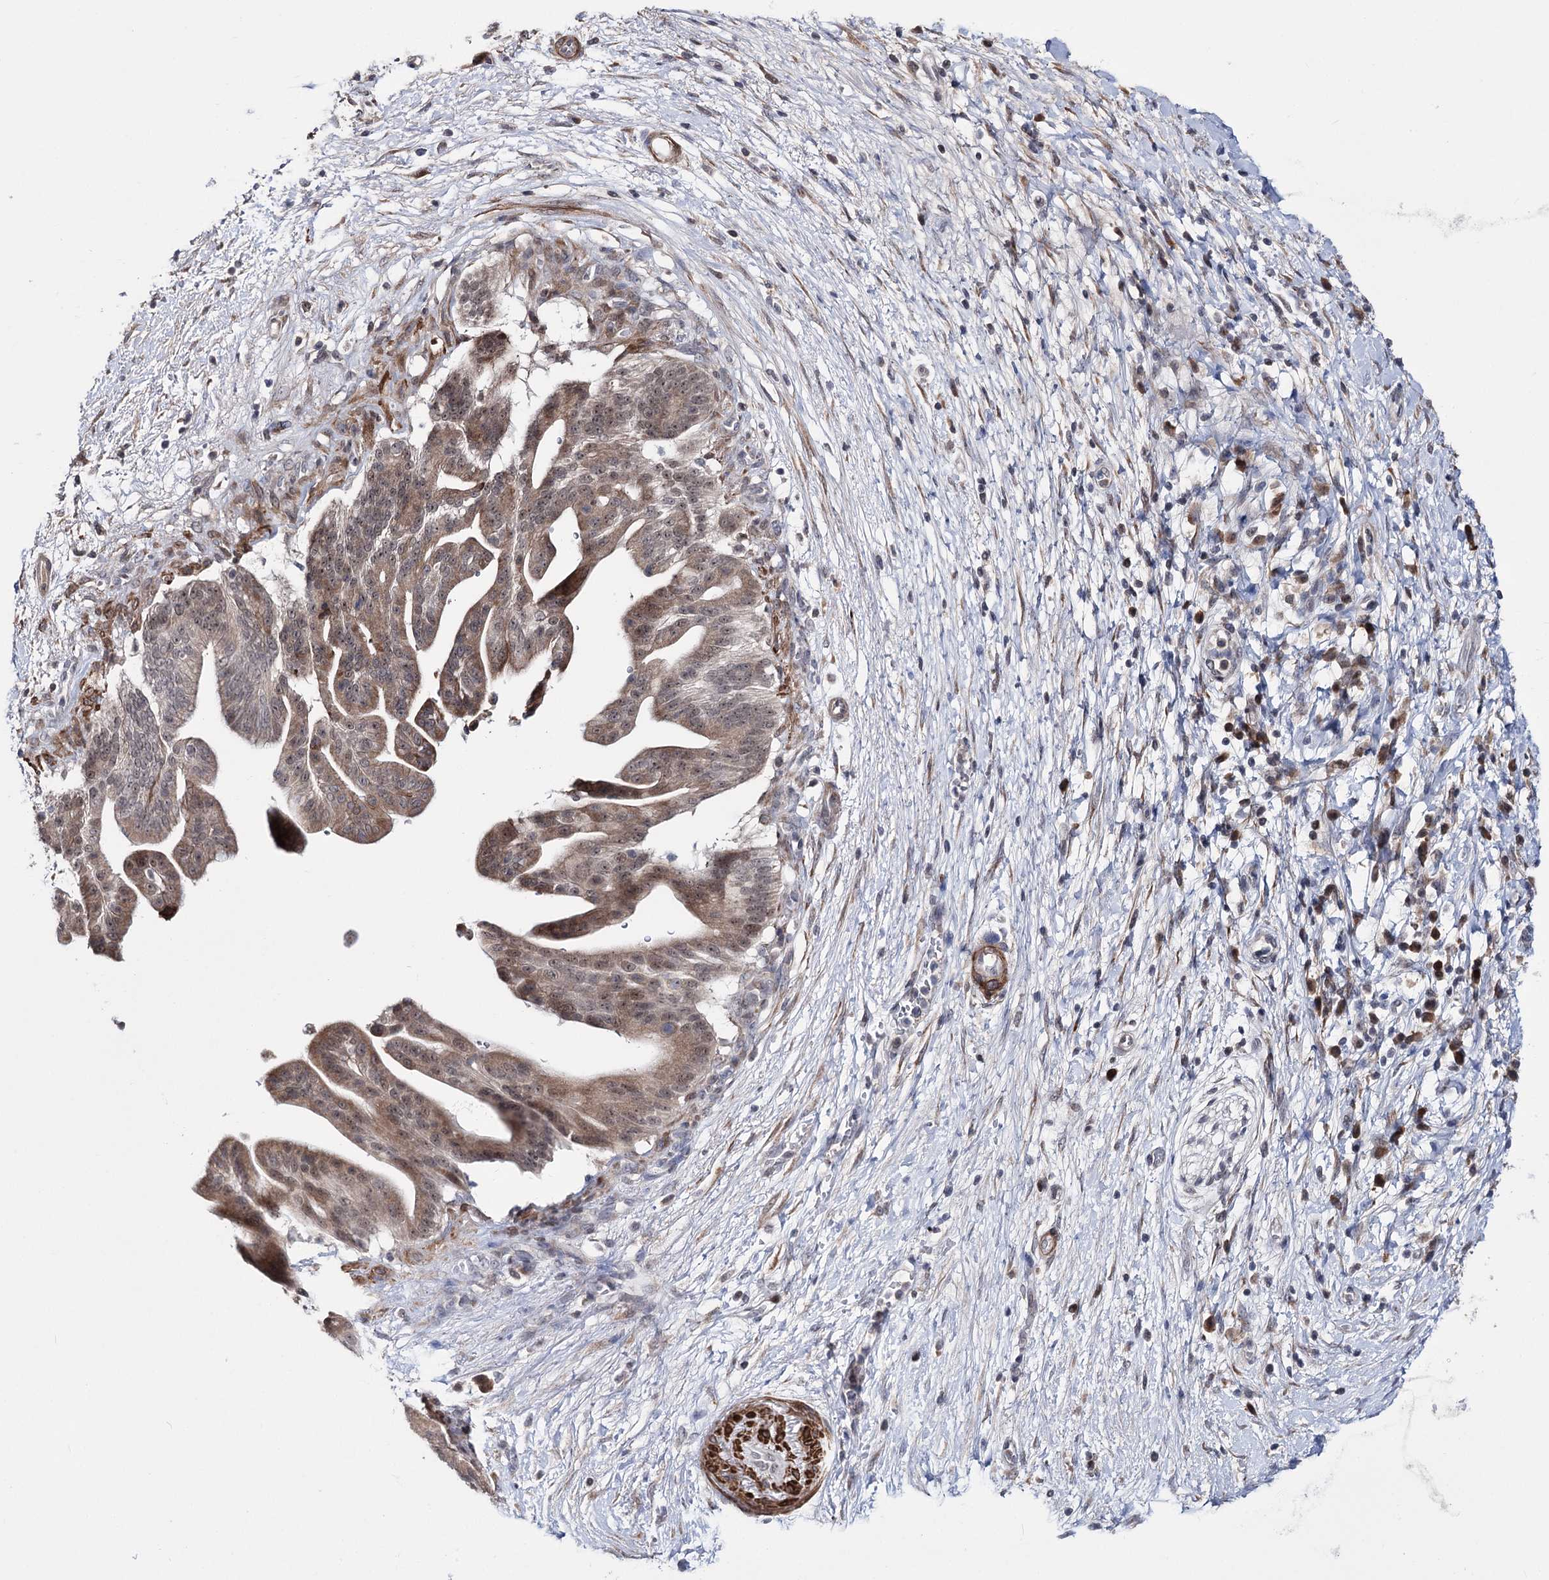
{"staining": {"intensity": "moderate", "quantity": ">75%", "location": "cytoplasmic/membranous,nuclear"}, "tissue": "pancreatic cancer", "cell_type": "Tumor cells", "image_type": "cancer", "snomed": [{"axis": "morphology", "description": "Adenocarcinoma, NOS"}, {"axis": "topography", "description": "Pancreas"}], "caption": "High-magnification brightfield microscopy of pancreatic adenocarcinoma stained with DAB (brown) and counterstained with hematoxylin (blue). tumor cells exhibit moderate cytoplasmic/membranous and nuclear staining is present in approximately>75% of cells.", "gene": "PPRC1", "patient": {"sex": "male", "age": 68}}